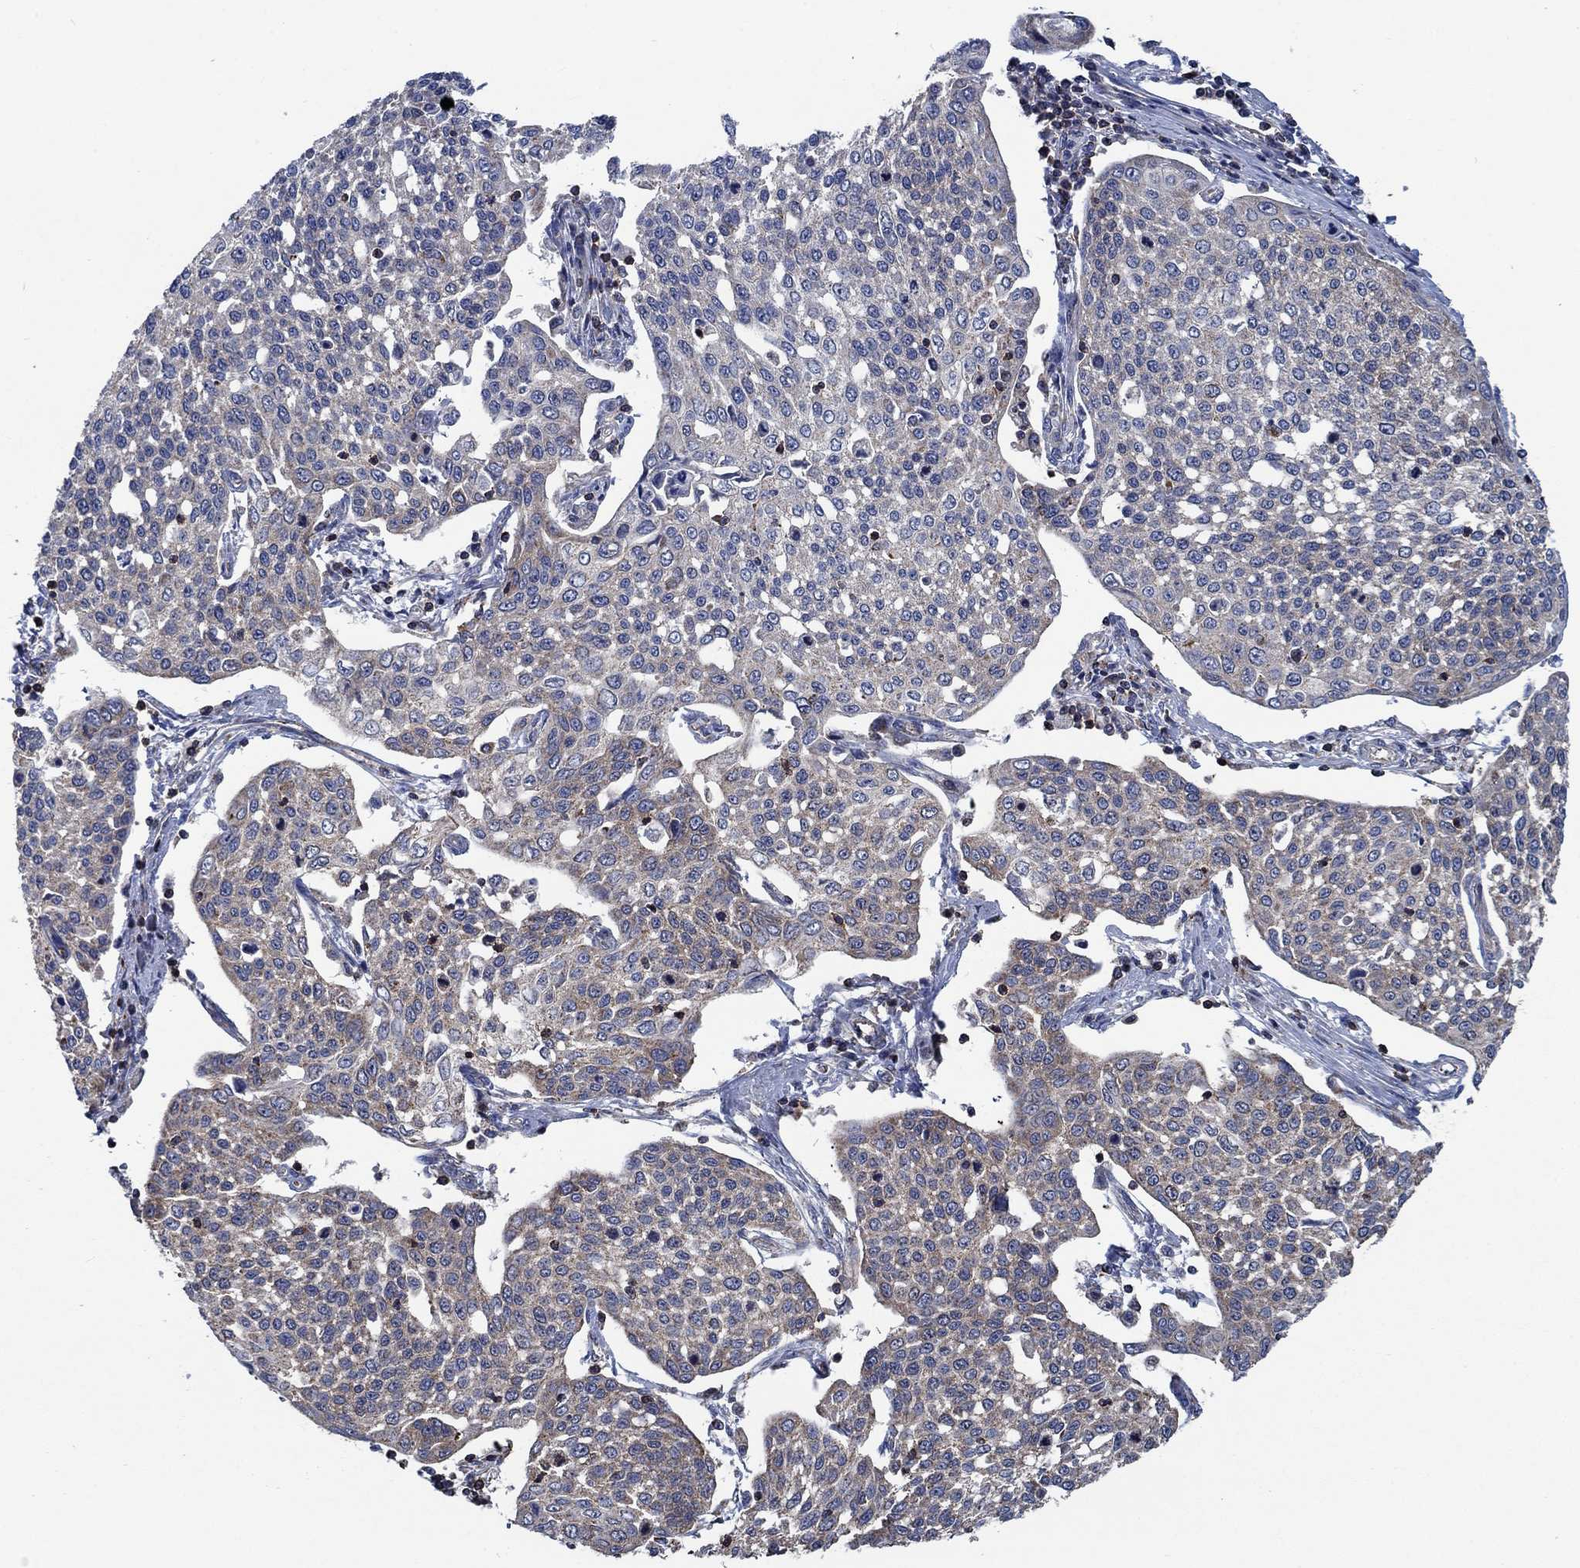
{"staining": {"intensity": "weak", "quantity": "25%-75%", "location": "cytoplasmic/membranous"}, "tissue": "cervical cancer", "cell_type": "Tumor cells", "image_type": "cancer", "snomed": [{"axis": "morphology", "description": "Squamous cell carcinoma, NOS"}, {"axis": "topography", "description": "Cervix"}], "caption": "Cervical cancer (squamous cell carcinoma) stained for a protein exhibits weak cytoplasmic/membranous positivity in tumor cells. (DAB (3,3'-diaminobenzidine) = brown stain, brightfield microscopy at high magnification).", "gene": "STXBP6", "patient": {"sex": "female", "age": 34}}